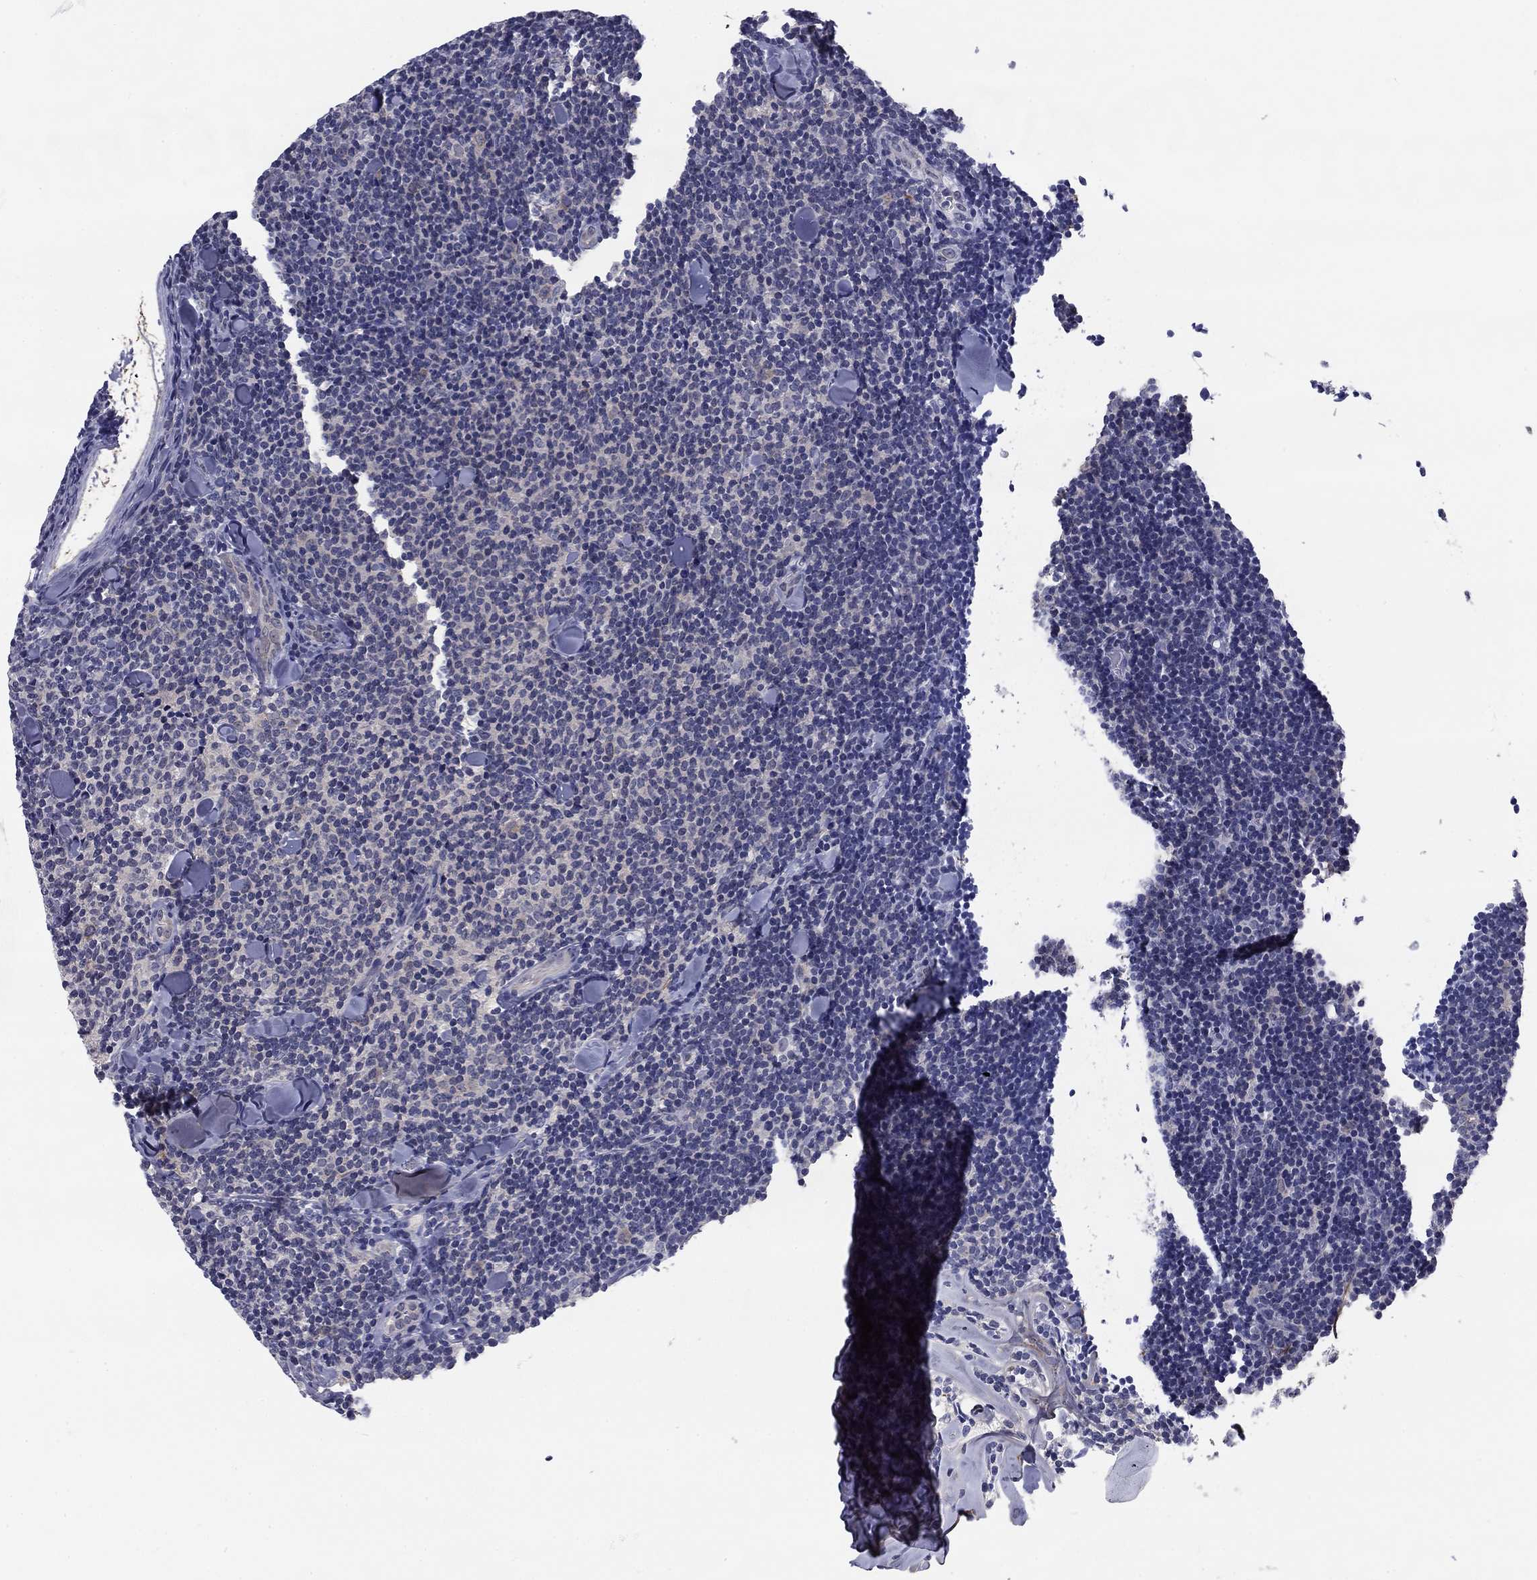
{"staining": {"intensity": "negative", "quantity": "none", "location": "none"}, "tissue": "lymphoma", "cell_type": "Tumor cells", "image_type": "cancer", "snomed": [{"axis": "morphology", "description": "Malignant lymphoma, non-Hodgkin's type, Low grade"}, {"axis": "topography", "description": "Lymph node"}], "caption": "Tumor cells show no significant expression in low-grade malignant lymphoma, non-Hodgkin's type. (DAB (3,3'-diaminobenzidine) IHC with hematoxylin counter stain).", "gene": "REXO5", "patient": {"sex": "female", "age": 56}}